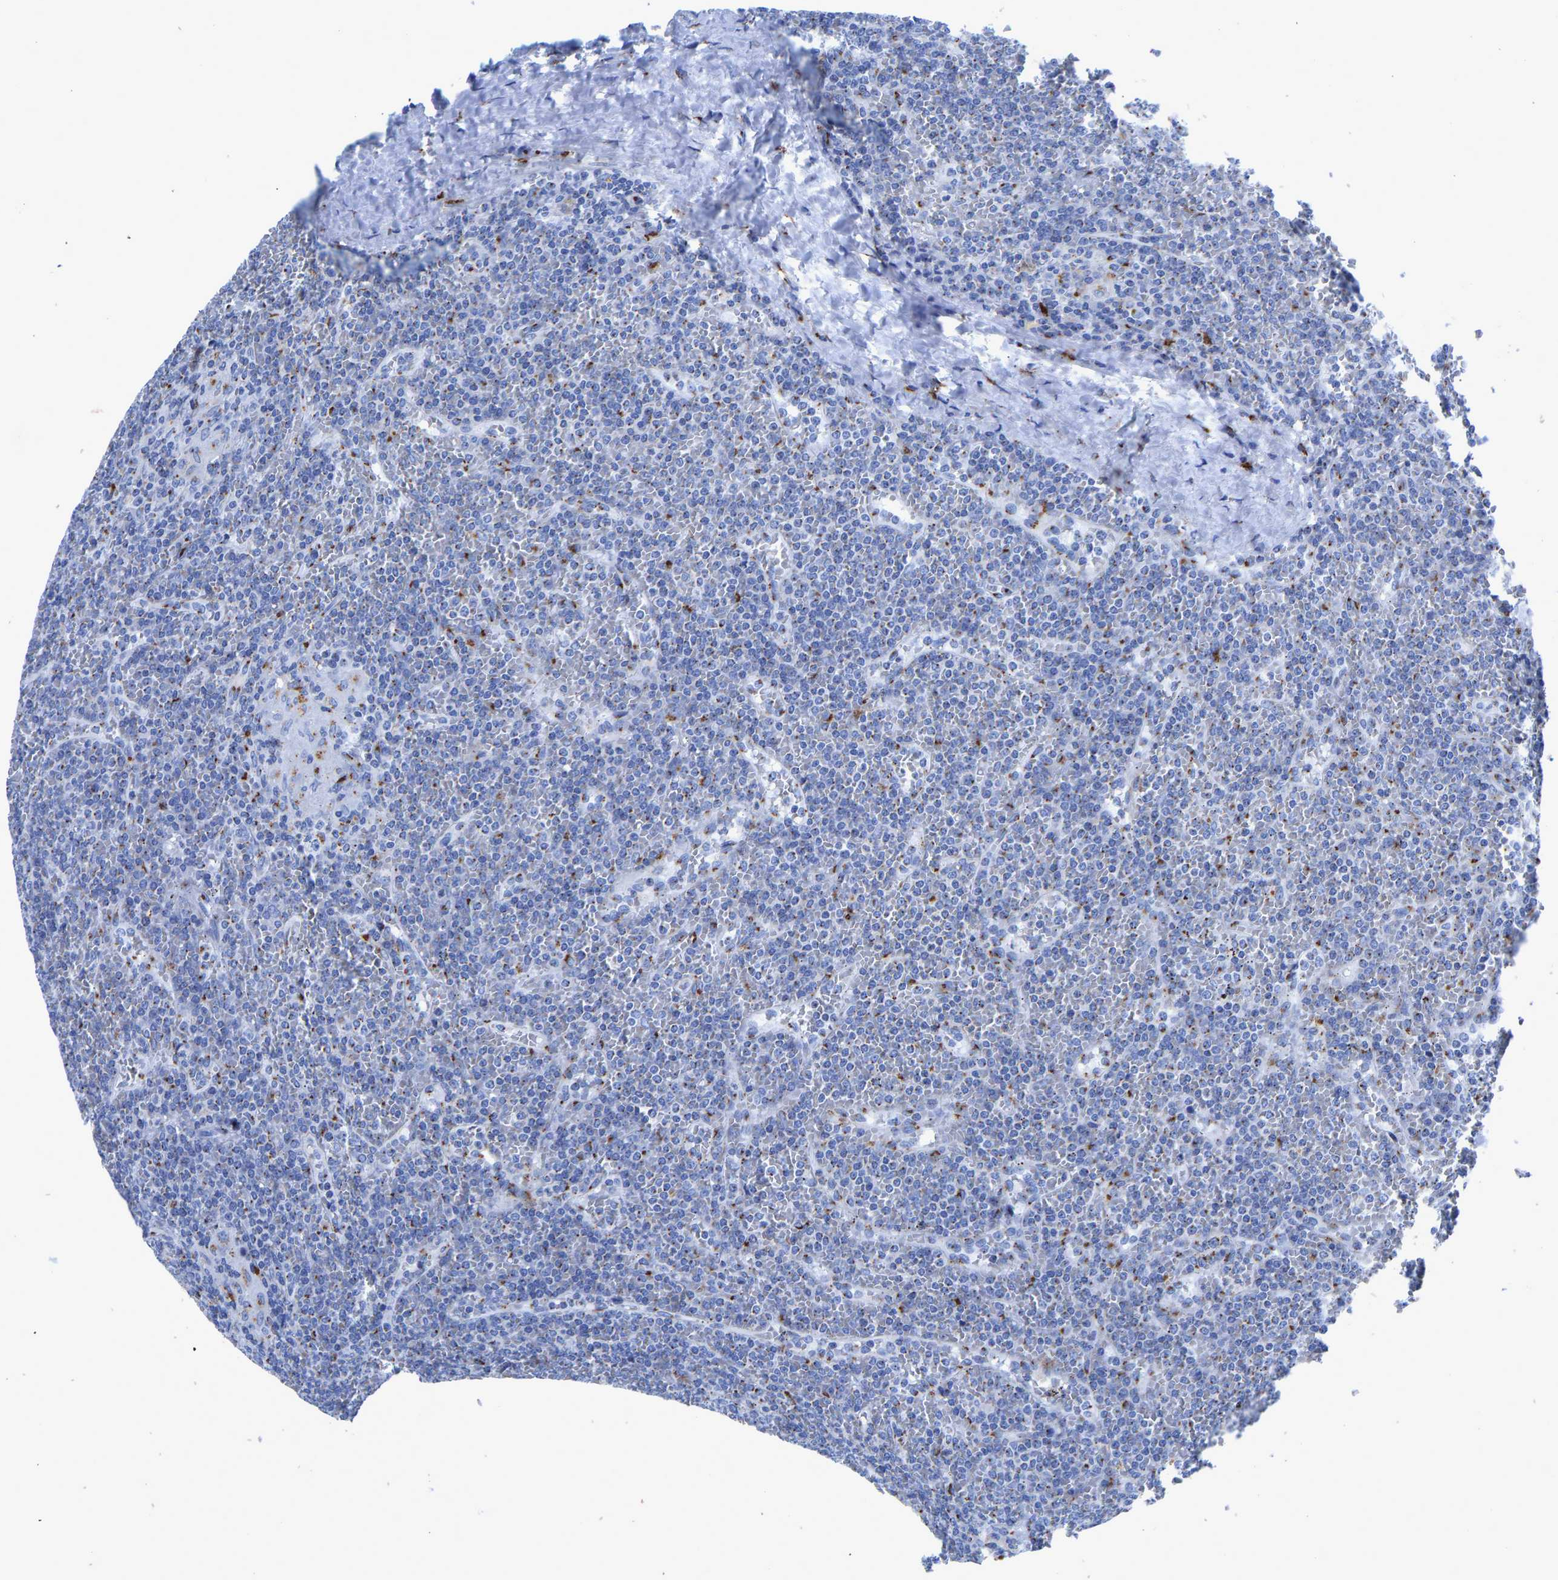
{"staining": {"intensity": "negative", "quantity": "none", "location": "none"}, "tissue": "lymphoma", "cell_type": "Tumor cells", "image_type": "cancer", "snomed": [{"axis": "morphology", "description": "Malignant lymphoma, non-Hodgkin's type, Low grade"}, {"axis": "topography", "description": "Spleen"}], "caption": "Immunohistochemistry photomicrograph of neoplastic tissue: human lymphoma stained with DAB (3,3'-diaminobenzidine) displays no significant protein positivity in tumor cells.", "gene": "TMEM87A", "patient": {"sex": "female", "age": 19}}